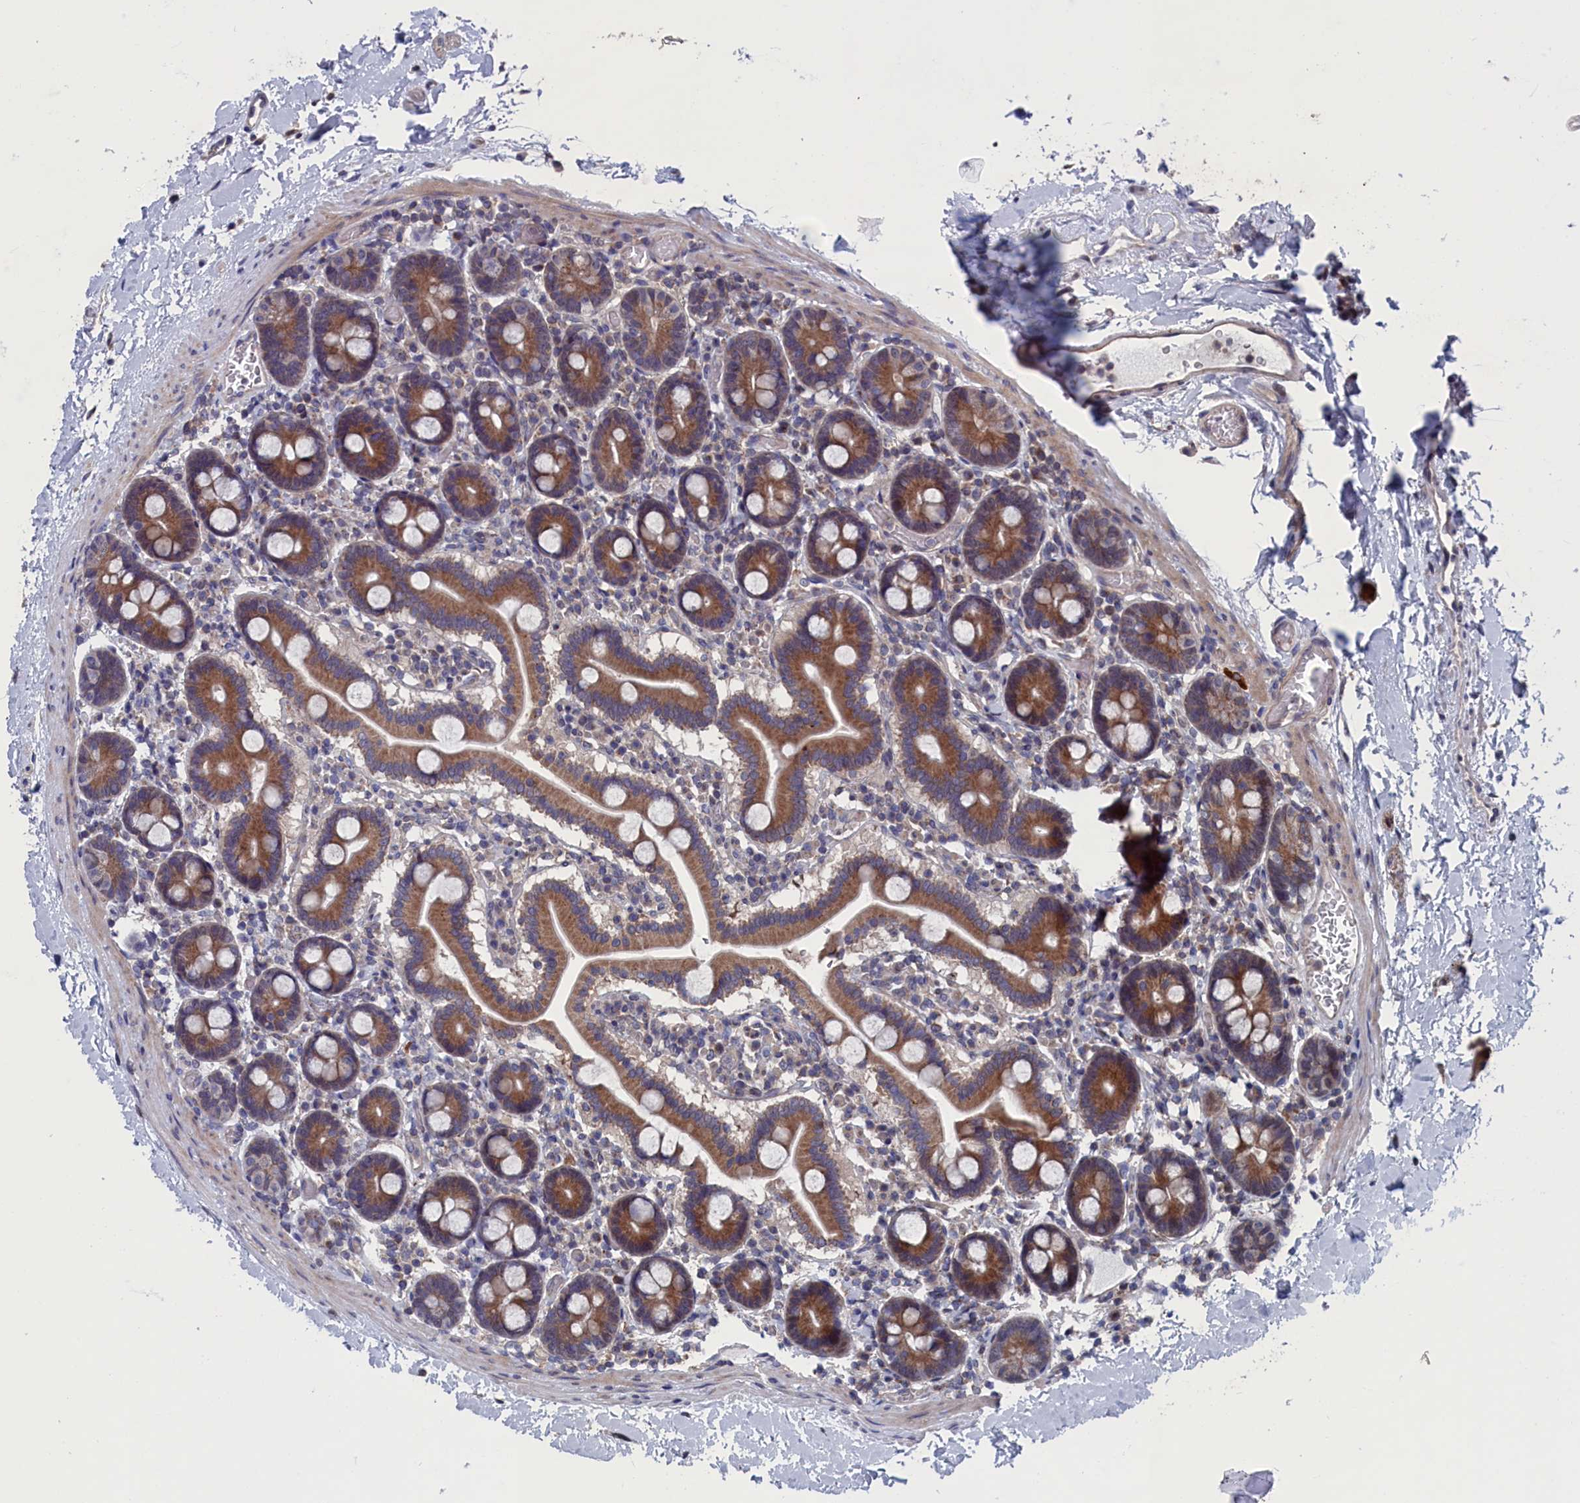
{"staining": {"intensity": "strong", "quantity": ">75%", "location": "cytoplasmic/membranous"}, "tissue": "duodenum", "cell_type": "Glandular cells", "image_type": "normal", "snomed": [{"axis": "morphology", "description": "Normal tissue, NOS"}, {"axis": "topography", "description": "Duodenum"}], "caption": "IHC staining of benign duodenum, which demonstrates high levels of strong cytoplasmic/membranous expression in approximately >75% of glandular cells indicating strong cytoplasmic/membranous protein staining. The staining was performed using DAB (brown) for protein detection and nuclei were counterstained in hematoxylin (blue).", "gene": "SPATA13", "patient": {"sex": "male", "age": 55}}